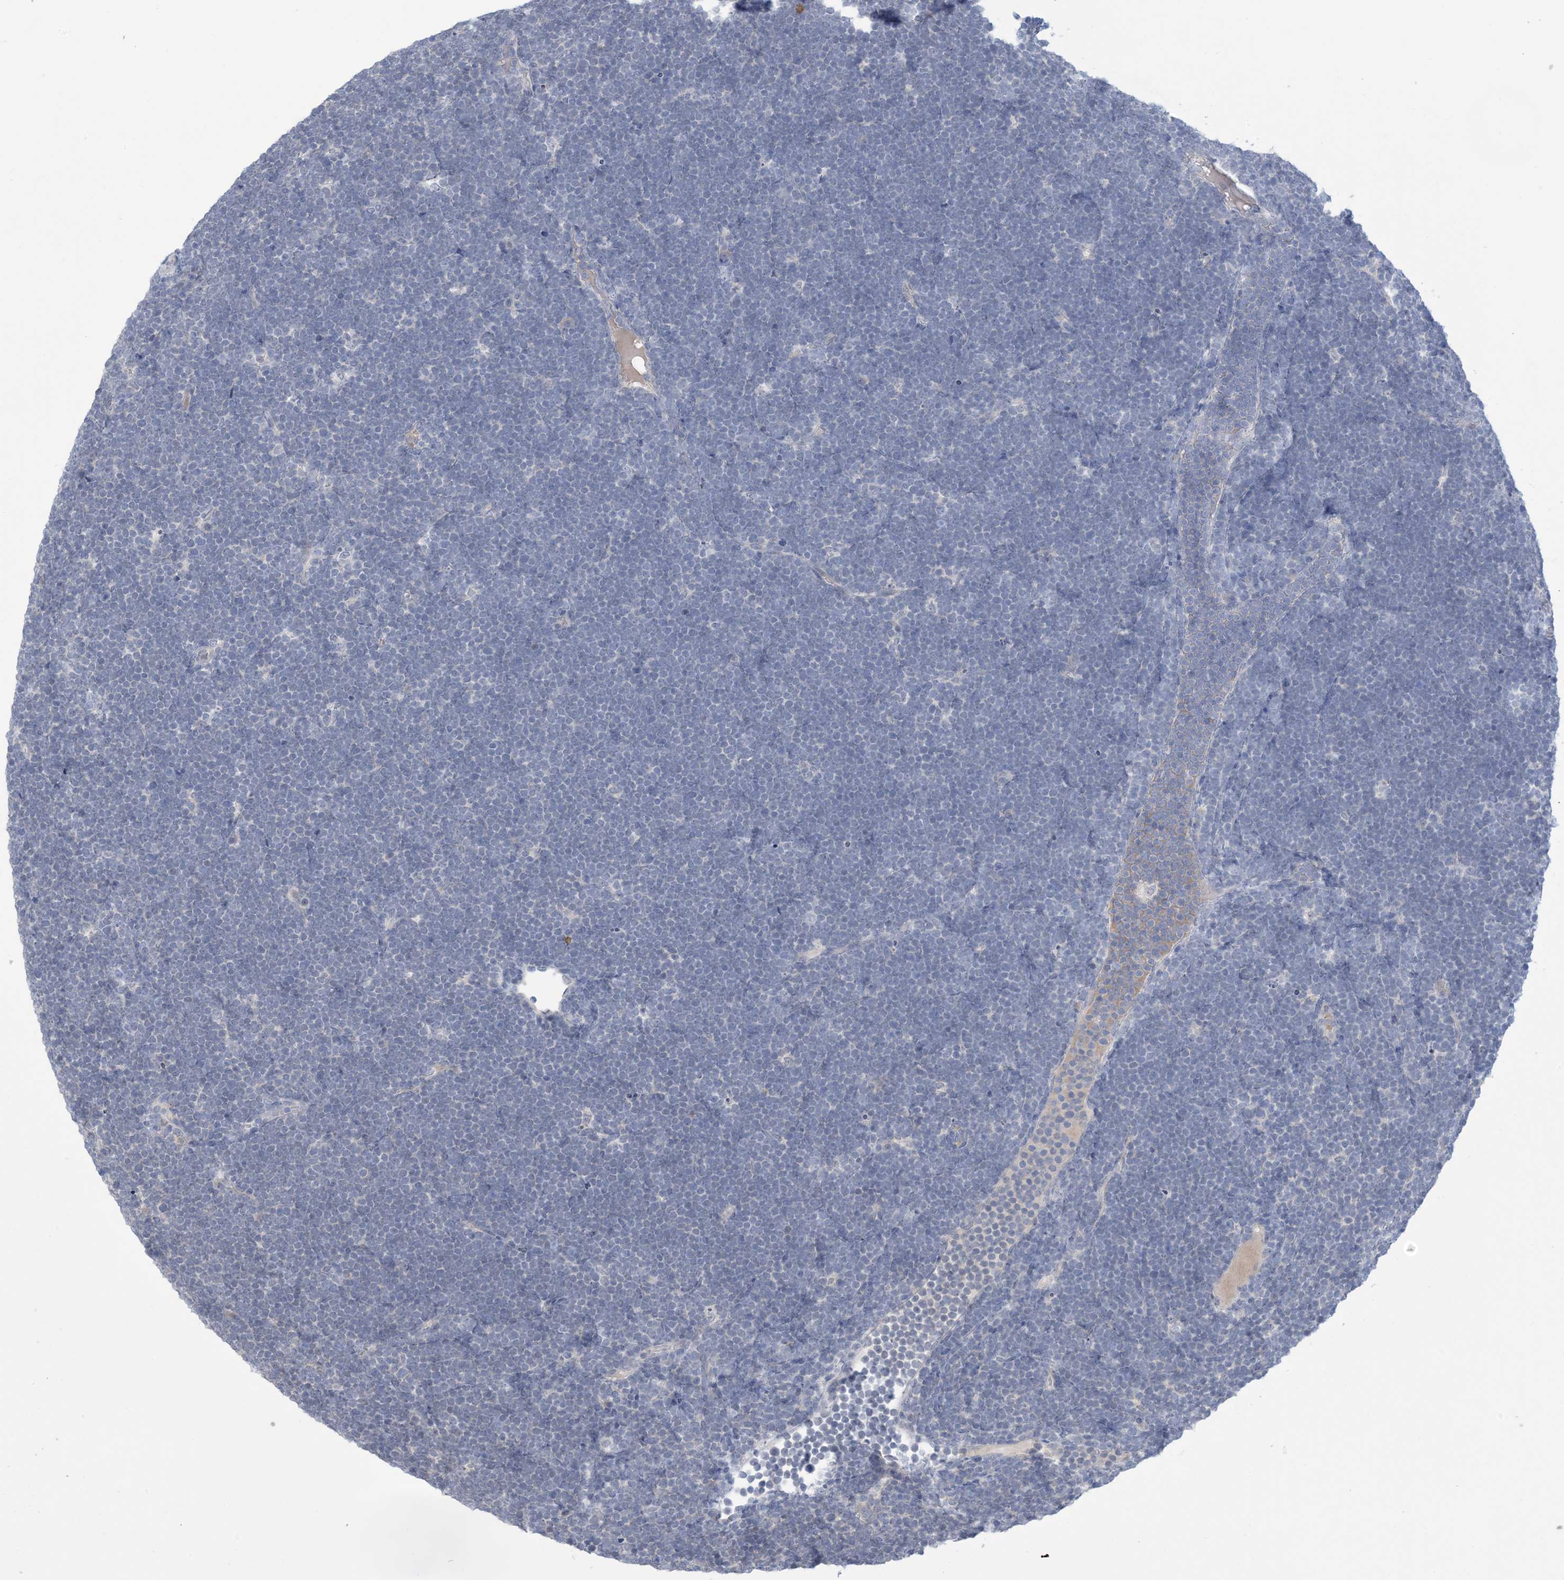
{"staining": {"intensity": "negative", "quantity": "none", "location": "none"}, "tissue": "lymphoma", "cell_type": "Tumor cells", "image_type": "cancer", "snomed": [{"axis": "morphology", "description": "Malignant lymphoma, non-Hodgkin's type, High grade"}, {"axis": "topography", "description": "Lymph node"}], "caption": "This is an IHC histopathology image of human high-grade malignant lymphoma, non-Hodgkin's type. There is no staining in tumor cells.", "gene": "TTYH1", "patient": {"sex": "male", "age": 13}}